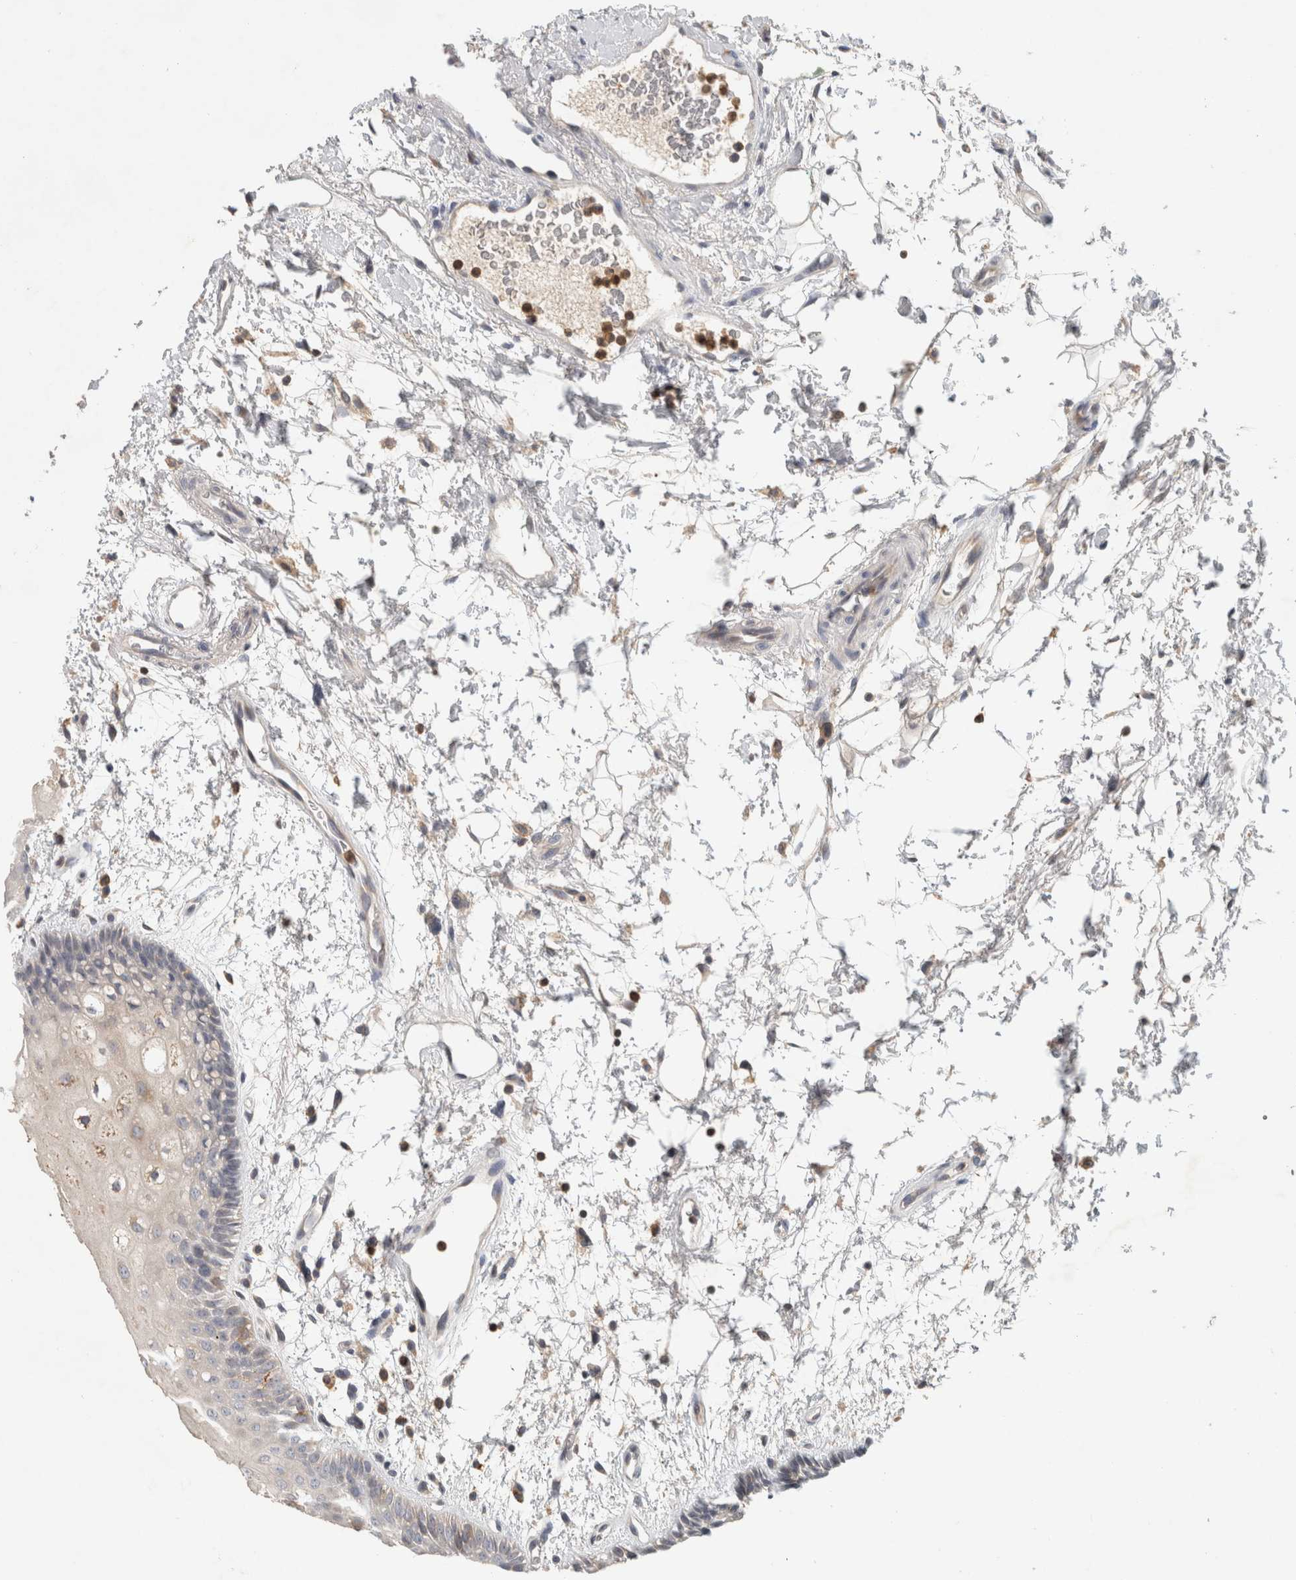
{"staining": {"intensity": "weak", "quantity": "25%-75%", "location": "cytoplasmic/membranous"}, "tissue": "oral mucosa", "cell_type": "Squamous epithelial cells", "image_type": "normal", "snomed": [{"axis": "morphology", "description": "Normal tissue, NOS"}, {"axis": "topography", "description": "Skeletal muscle"}, {"axis": "topography", "description": "Oral tissue"}, {"axis": "topography", "description": "Peripheral nerve tissue"}], "caption": "An image showing weak cytoplasmic/membranous expression in about 25%-75% of squamous epithelial cells in benign oral mucosa, as visualized by brown immunohistochemical staining.", "gene": "GFRA2", "patient": {"sex": "female", "age": 84}}